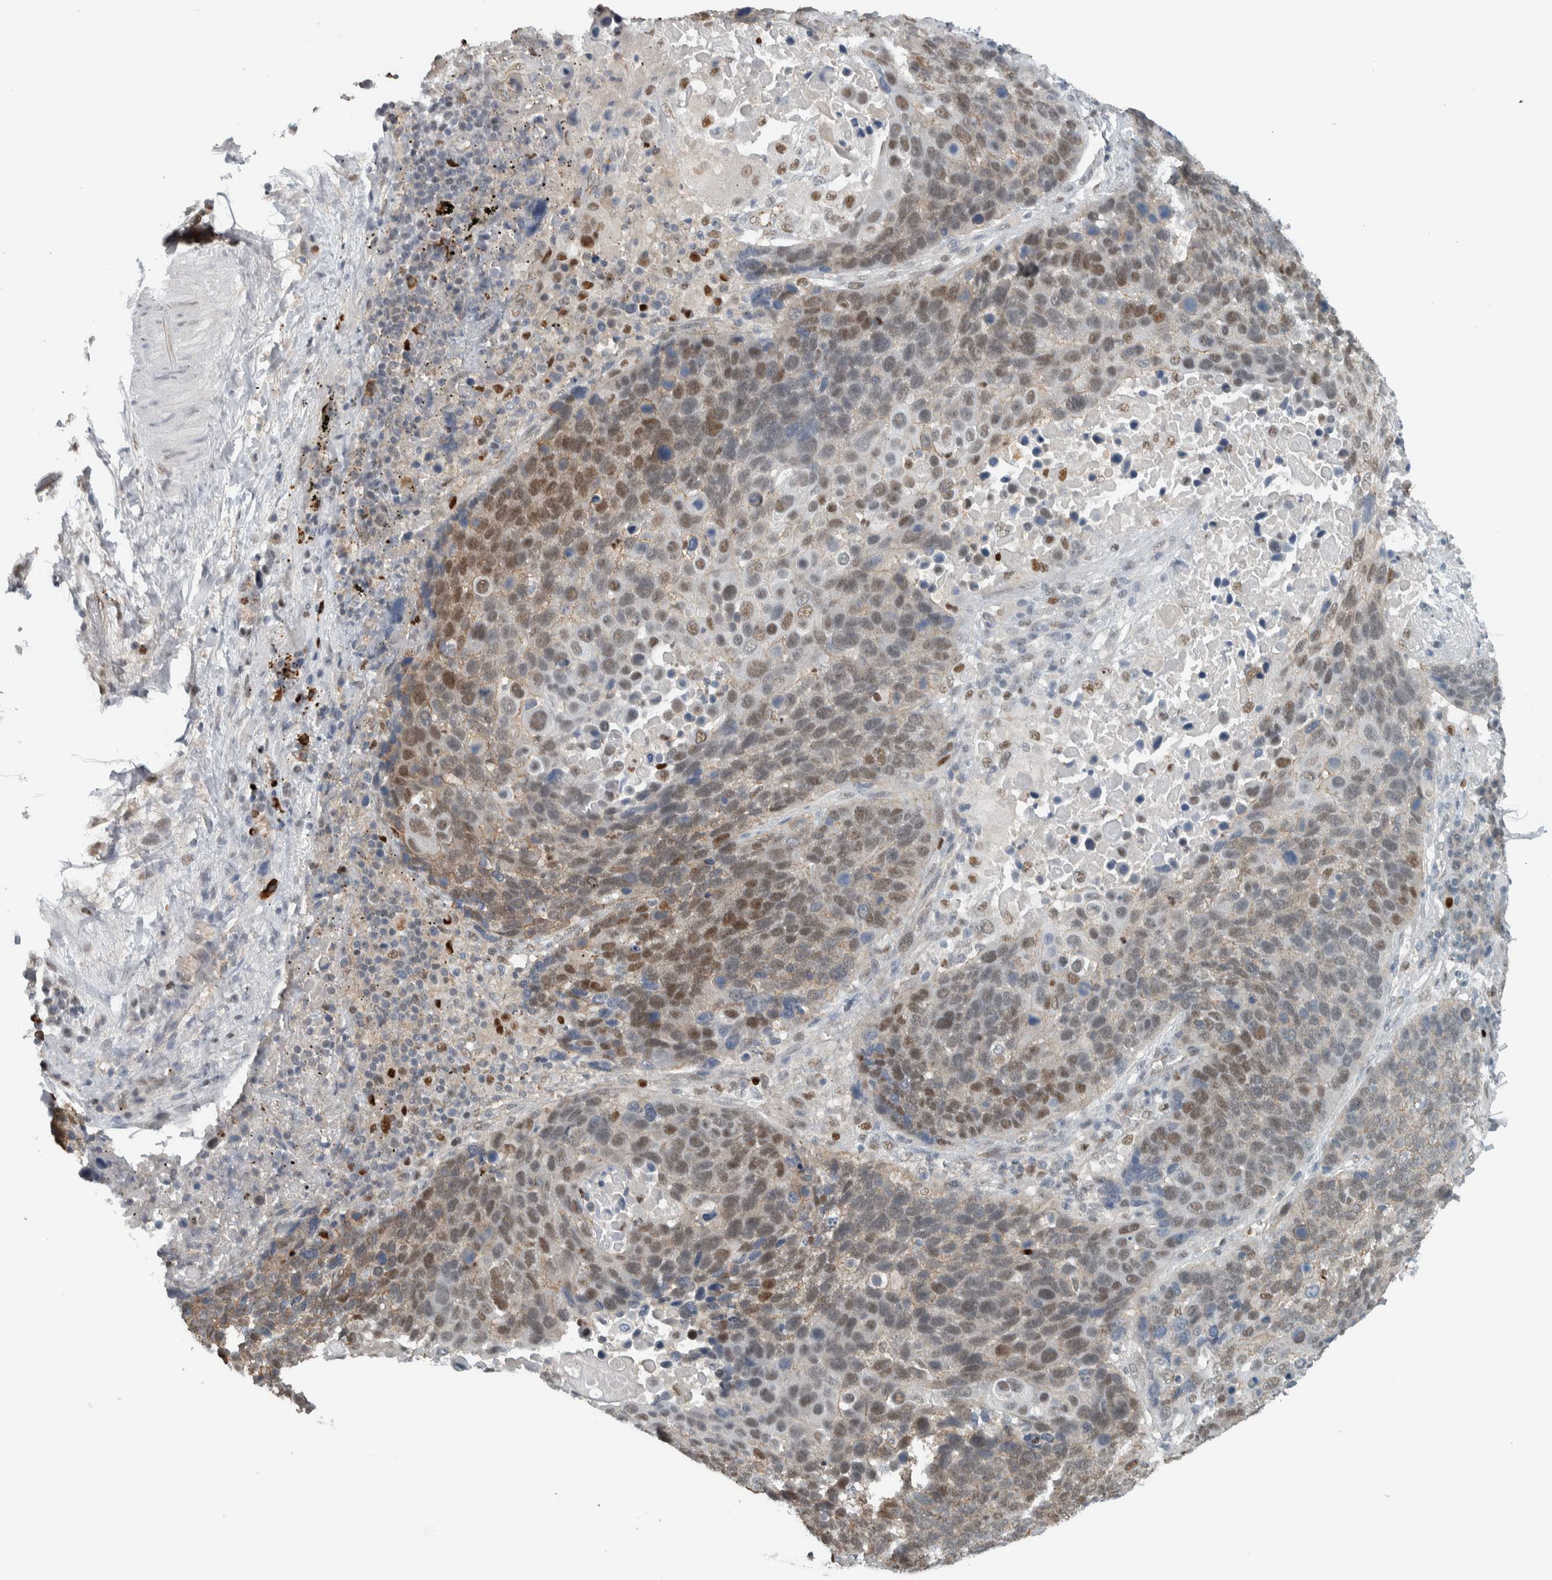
{"staining": {"intensity": "weak", "quantity": ">75%", "location": "nuclear"}, "tissue": "lung cancer", "cell_type": "Tumor cells", "image_type": "cancer", "snomed": [{"axis": "morphology", "description": "Squamous cell carcinoma, NOS"}, {"axis": "topography", "description": "Lung"}], "caption": "Human squamous cell carcinoma (lung) stained for a protein (brown) demonstrates weak nuclear positive expression in approximately >75% of tumor cells.", "gene": "ADPRM", "patient": {"sex": "male", "age": 66}}